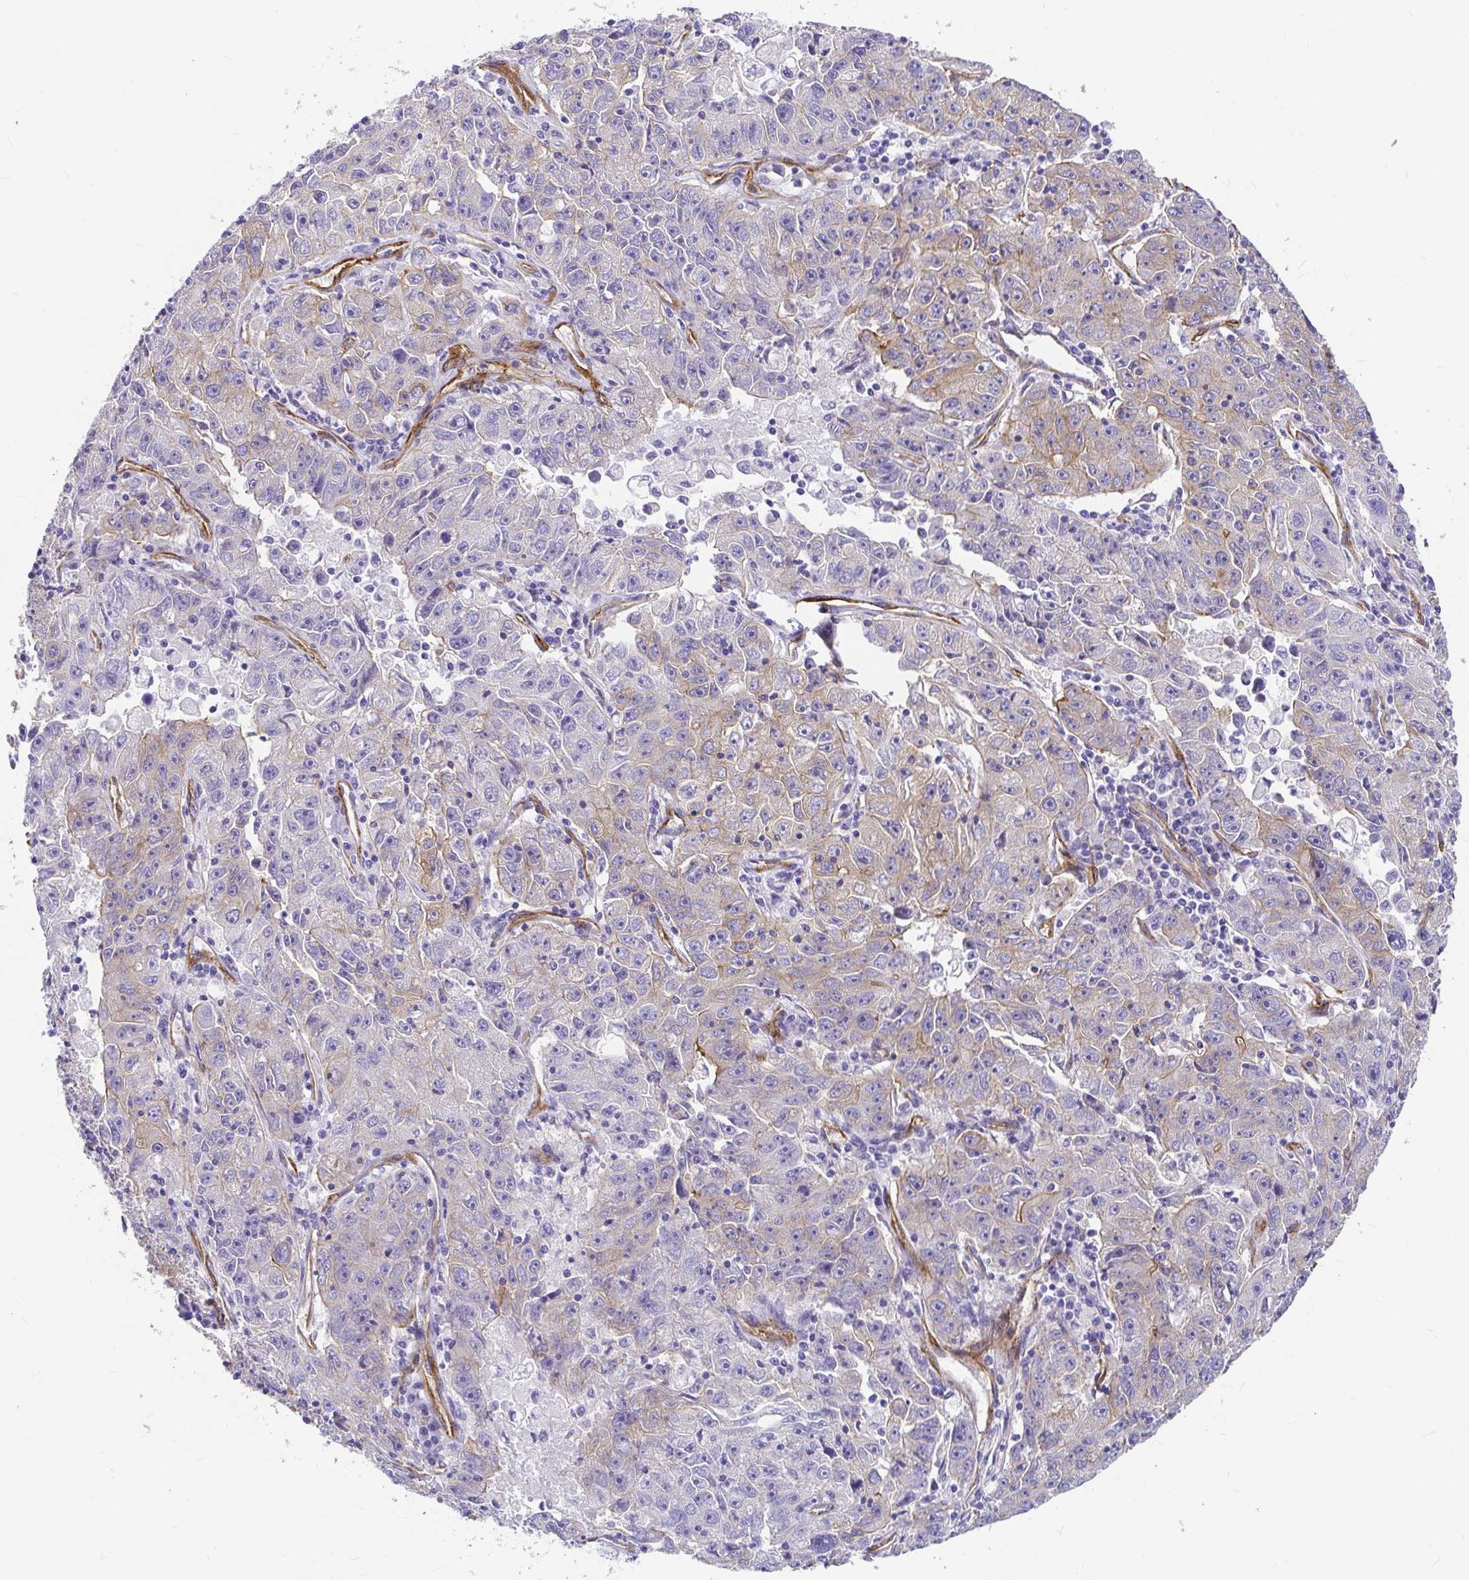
{"staining": {"intensity": "weak", "quantity": "<25%", "location": "cytoplasmic/membranous"}, "tissue": "lung cancer", "cell_type": "Tumor cells", "image_type": "cancer", "snomed": [{"axis": "morphology", "description": "Normal morphology"}, {"axis": "morphology", "description": "Adenocarcinoma, NOS"}, {"axis": "topography", "description": "Lymph node"}, {"axis": "topography", "description": "Lung"}], "caption": "A micrograph of human lung adenocarcinoma is negative for staining in tumor cells.", "gene": "MYO1B", "patient": {"sex": "female", "age": 57}}